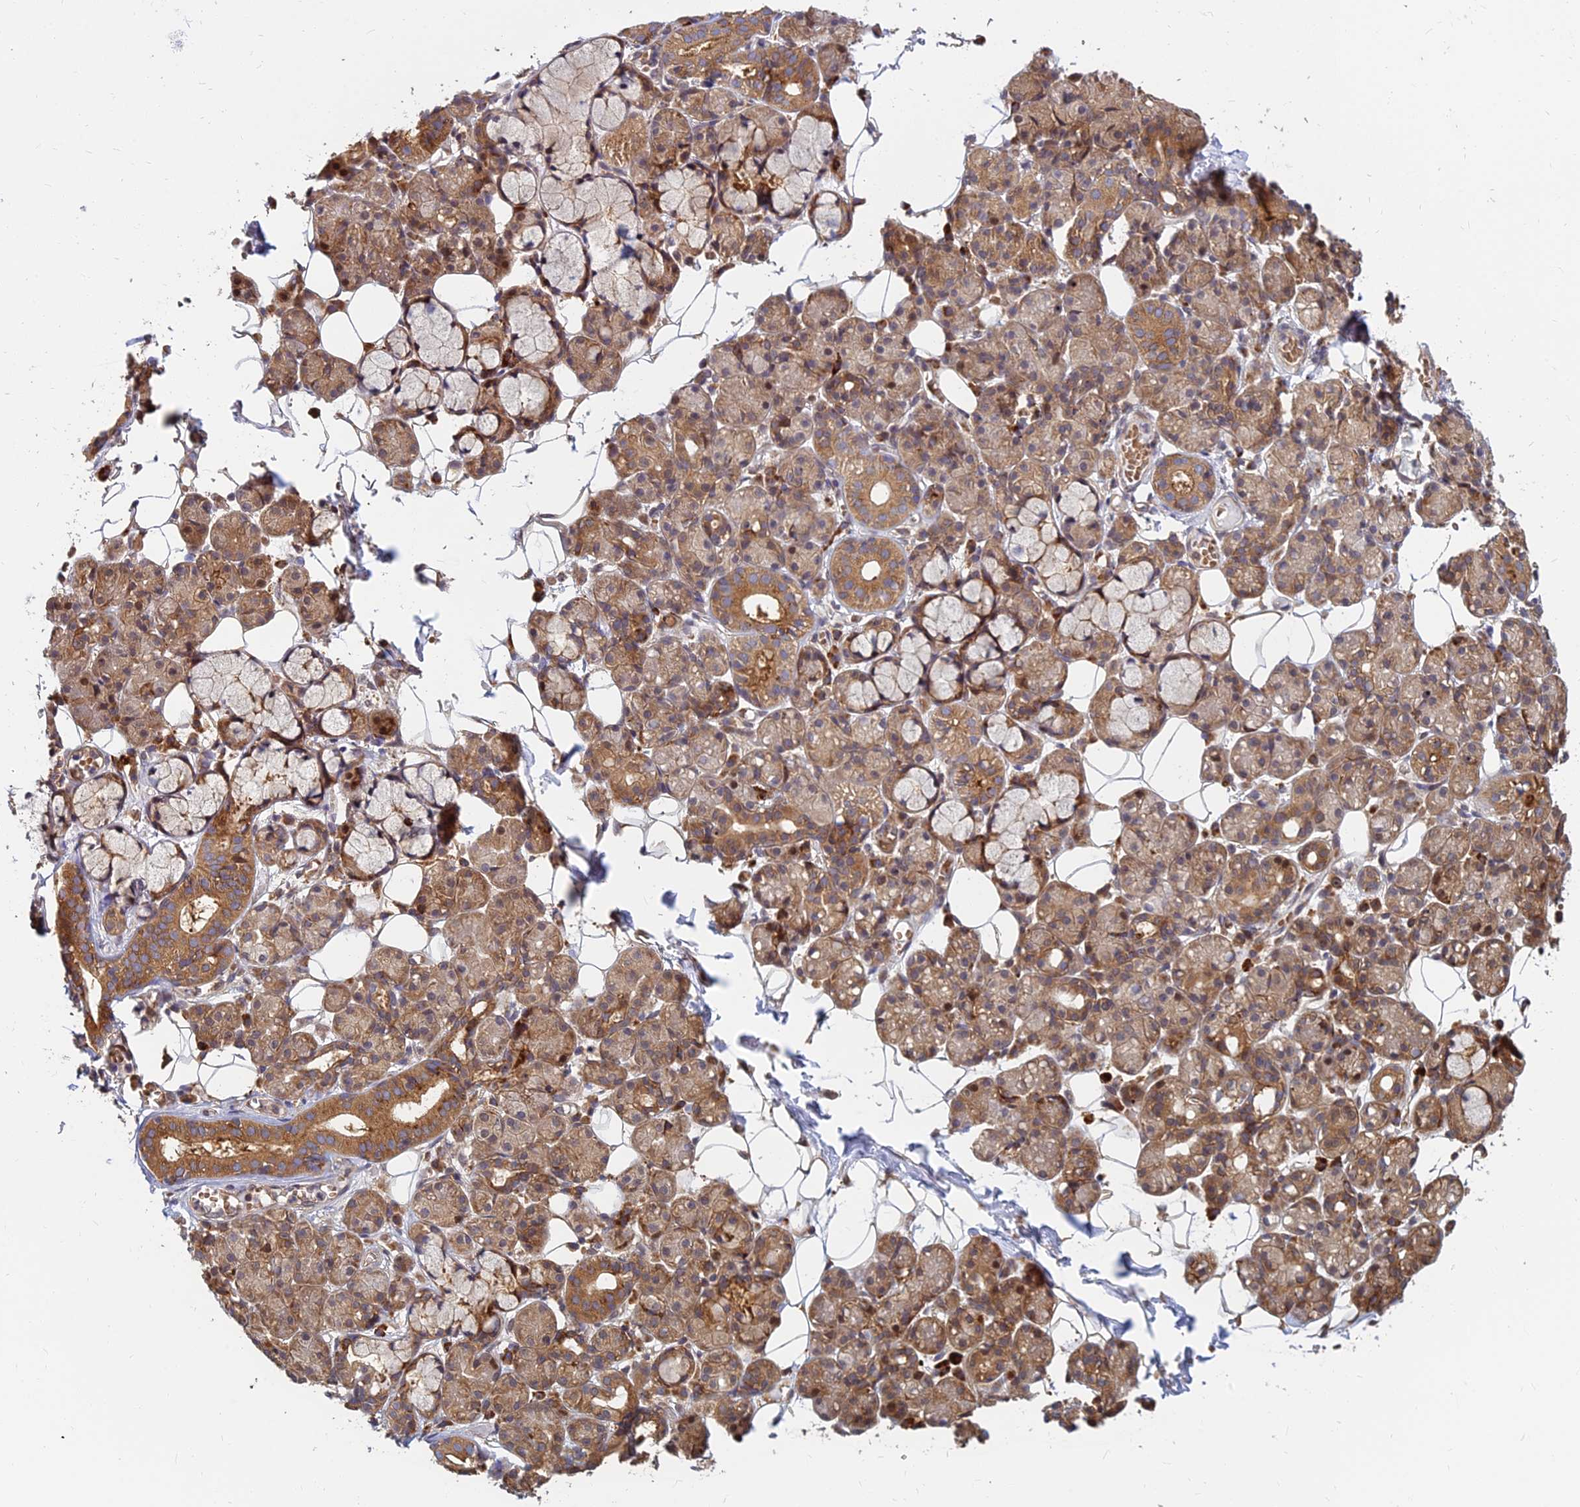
{"staining": {"intensity": "moderate", "quantity": "25%-75%", "location": "cytoplasmic/membranous"}, "tissue": "salivary gland", "cell_type": "Glandular cells", "image_type": "normal", "snomed": [{"axis": "morphology", "description": "Normal tissue, NOS"}, {"axis": "topography", "description": "Salivary gland"}], "caption": "A high-resolution histopathology image shows immunohistochemistry (IHC) staining of unremarkable salivary gland, which shows moderate cytoplasmic/membranous expression in approximately 25%-75% of glandular cells. (DAB = brown stain, brightfield microscopy at high magnification).", "gene": "CCT6A", "patient": {"sex": "male", "age": 63}}